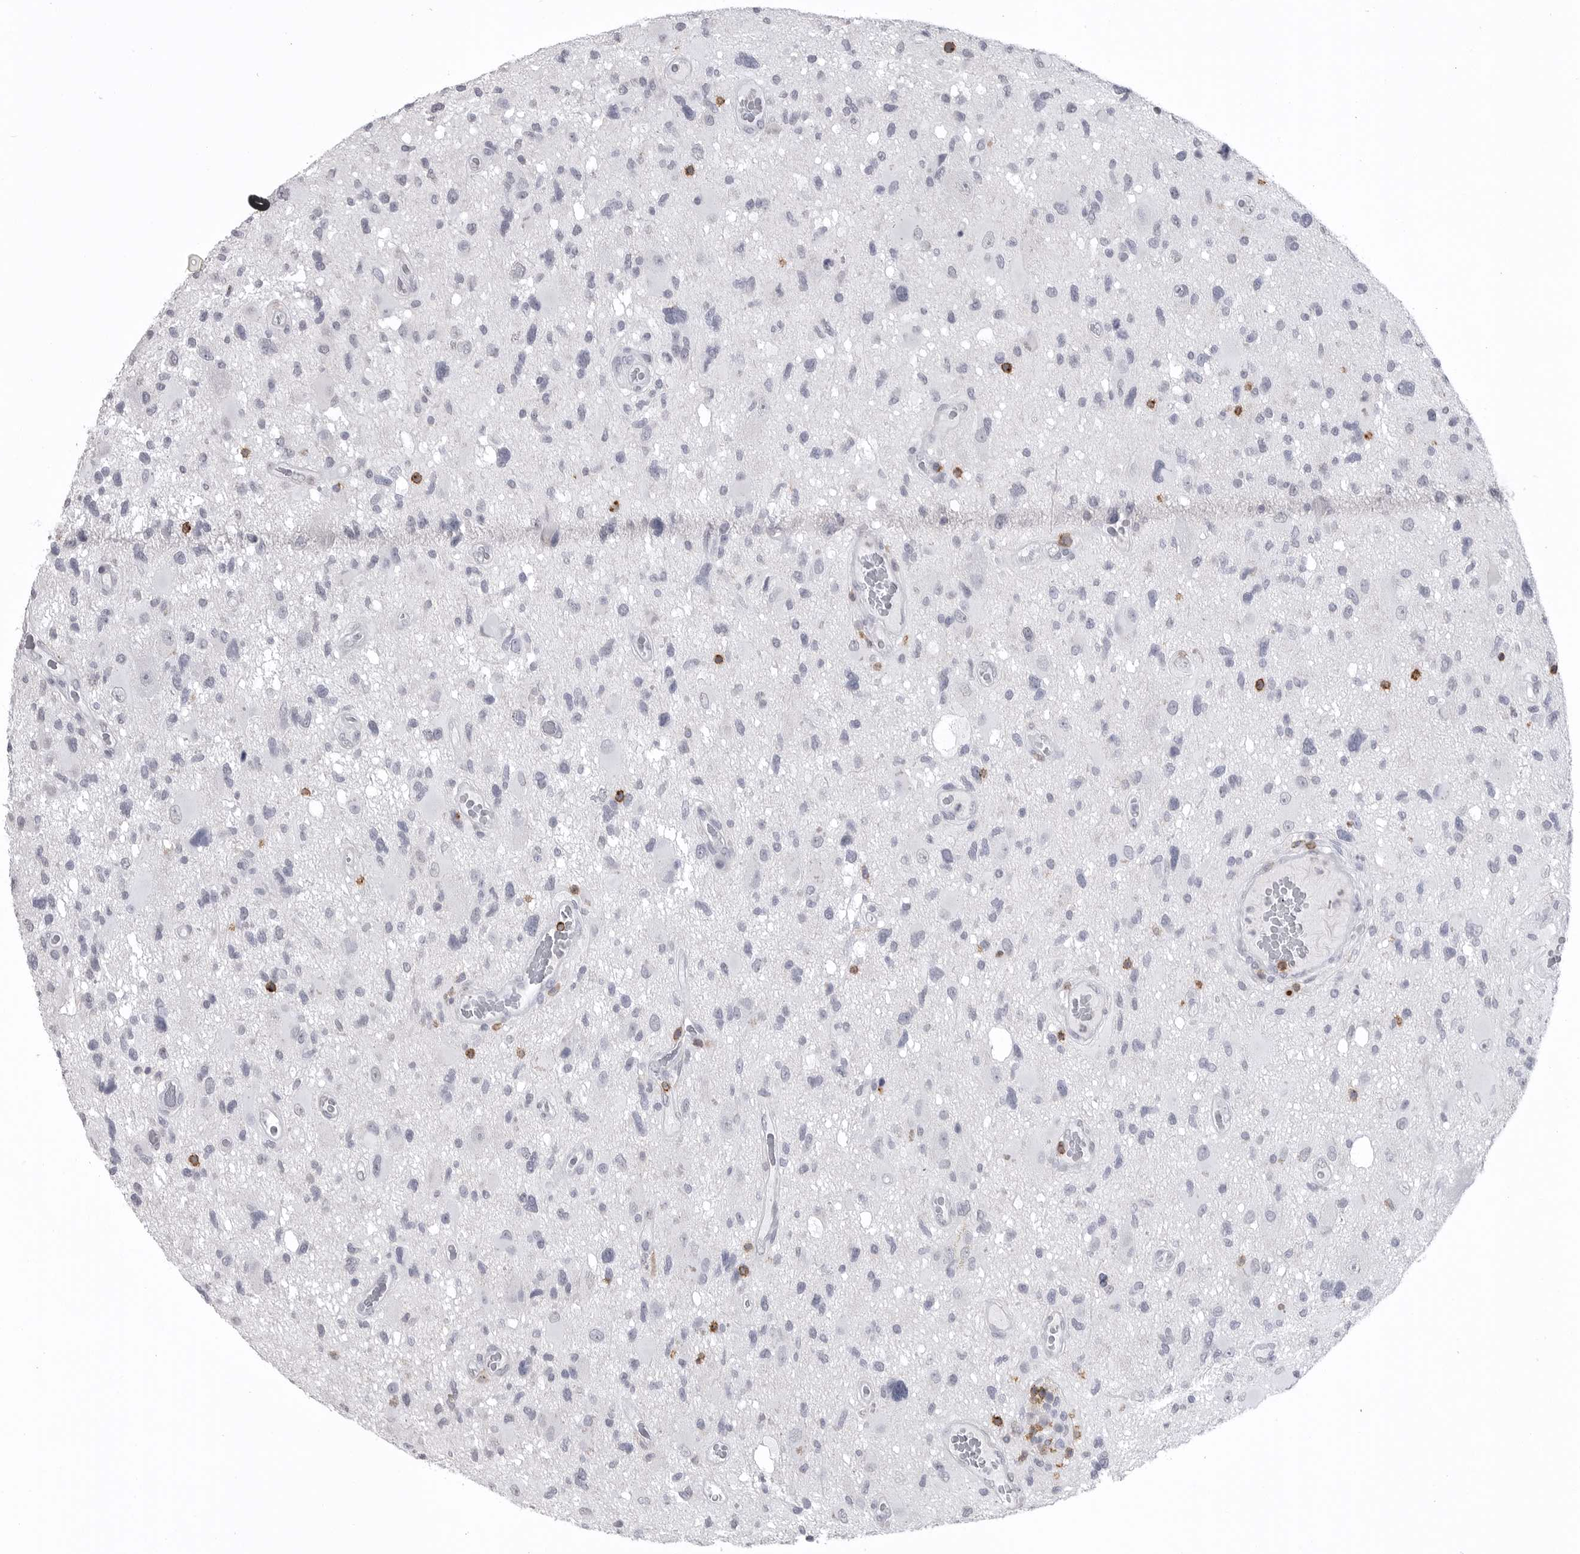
{"staining": {"intensity": "negative", "quantity": "none", "location": "none"}, "tissue": "glioma", "cell_type": "Tumor cells", "image_type": "cancer", "snomed": [{"axis": "morphology", "description": "Glioma, malignant, High grade"}, {"axis": "topography", "description": "Brain"}], "caption": "A photomicrograph of human glioma is negative for staining in tumor cells.", "gene": "ITGAL", "patient": {"sex": "male", "age": 33}}